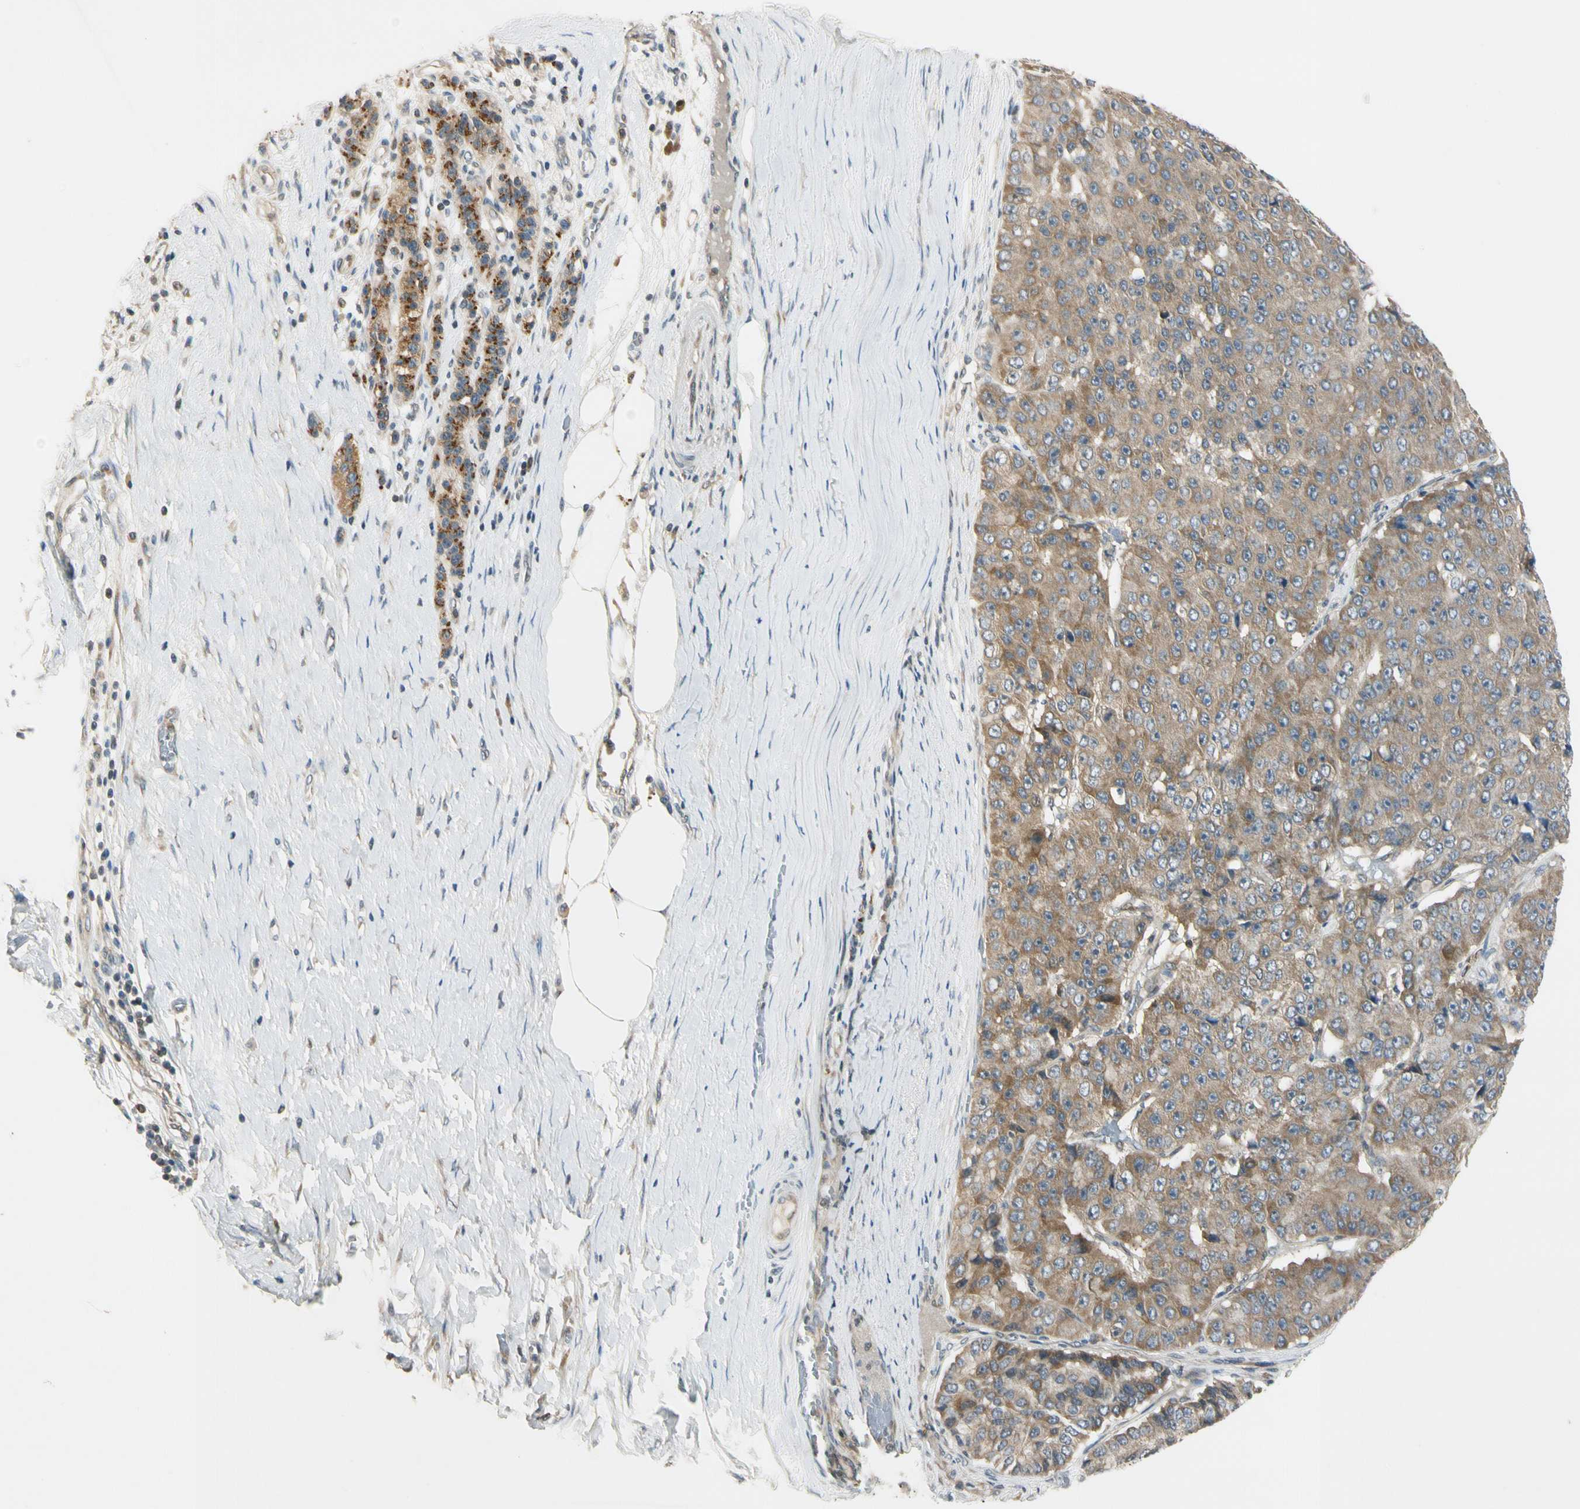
{"staining": {"intensity": "strong", "quantity": ">75%", "location": "cytoplasmic/membranous"}, "tissue": "pancreatic cancer", "cell_type": "Tumor cells", "image_type": "cancer", "snomed": [{"axis": "morphology", "description": "Adenocarcinoma, NOS"}, {"axis": "topography", "description": "Pancreas"}], "caption": "Tumor cells display high levels of strong cytoplasmic/membranous expression in about >75% of cells in pancreatic adenocarcinoma.", "gene": "RPS6KB2", "patient": {"sex": "male", "age": 50}}